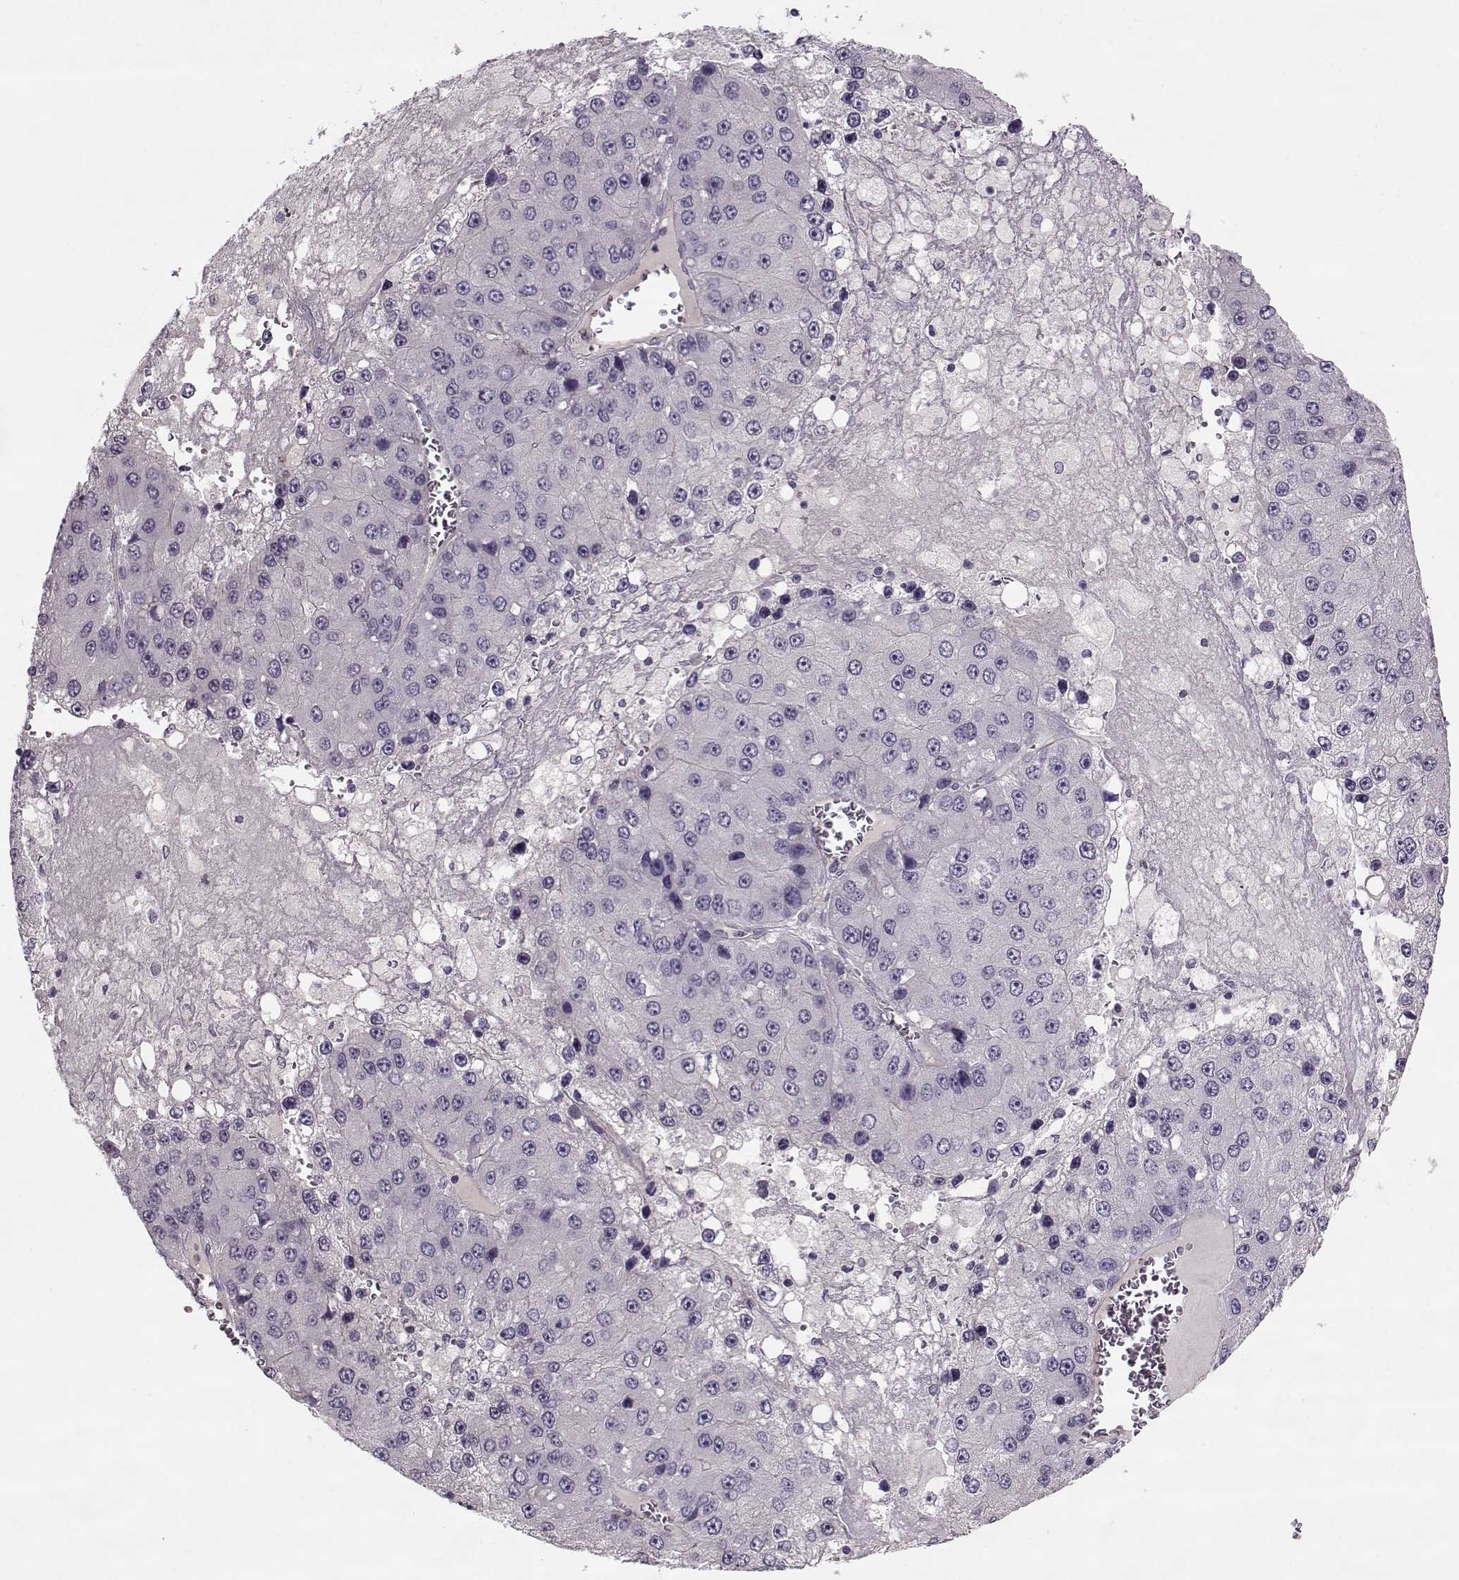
{"staining": {"intensity": "negative", "quantity": "none", "location": "none"}, "tissue": "liver cancer", "cell_type": "Tumor cells", "image_type": "cancer", "snomed": [{"axis": "morphology", "description": "Carcinoma, Hepatocellular, NOS"}, {"axis": "topography", "description": "Liver"}], "caption": "A photomicrograph of human liver cancer is negative for staining in tumor cells.", "gene": "ACOT11", "patient": {"sex": "female", "age": 73}}